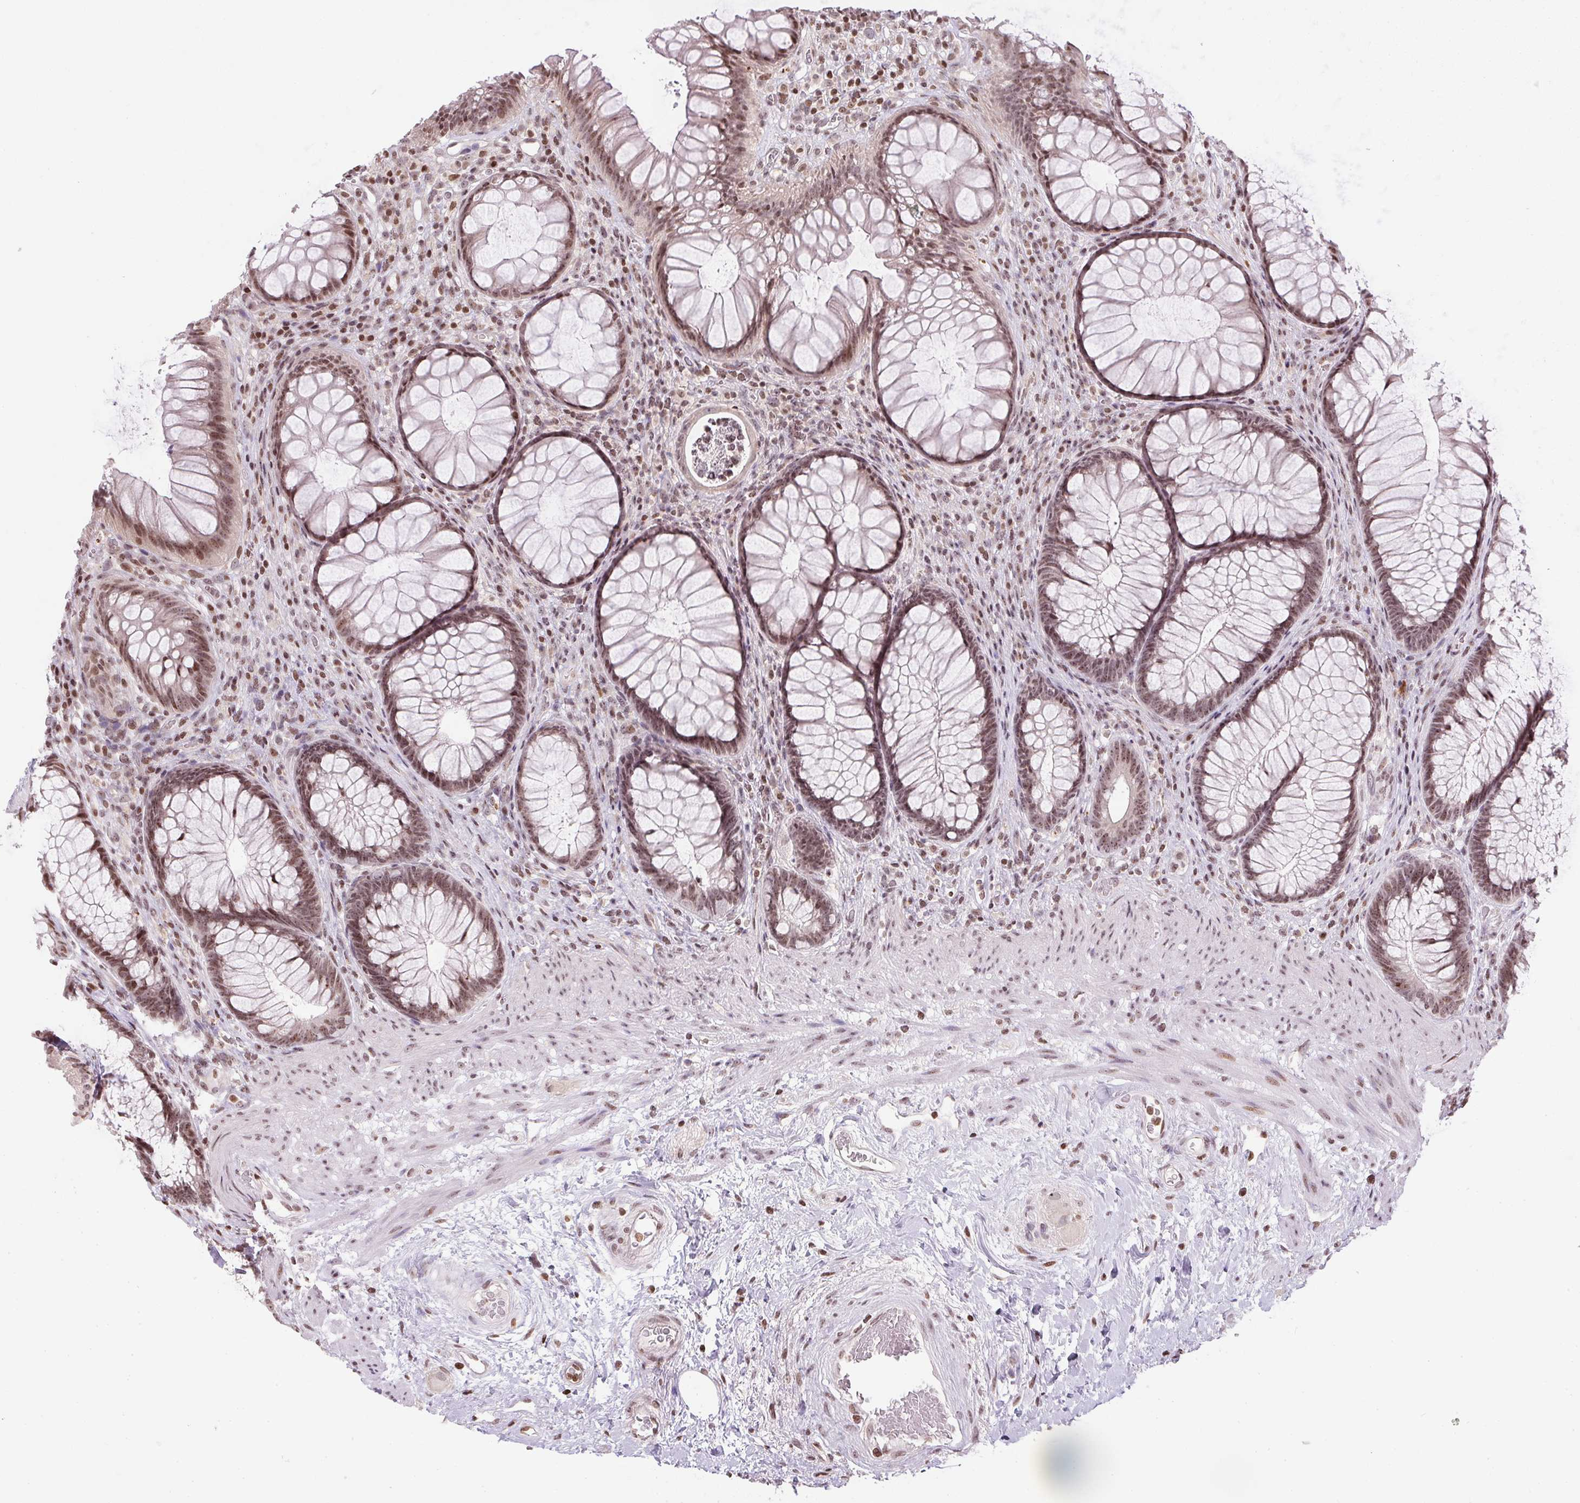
{"staining": {"intensity": "moderate", "quantity": ">75%", "location": "nuclear"}, "tissue": "rectum", "cell_type": "Glandular cells", "image_type": "normal", "snomed": [{"axis": "morphology", "description": "Normal tissue, NOS"}, {"axis": "topography", "description": "Smooth muscle"}, {"axis": "topography", "description": "Rectum"}], "caption": "A medium amount of moderate nuclear positivity is present in approximately >75% of glandular cells in benign rectum. The staining is performed using DAB brown chromogen to label protein expression. The nuclei are counter-stained blue using hematoxylin.", "gene": "RNF181", "patient": {"sex": "male", "age": 53}}